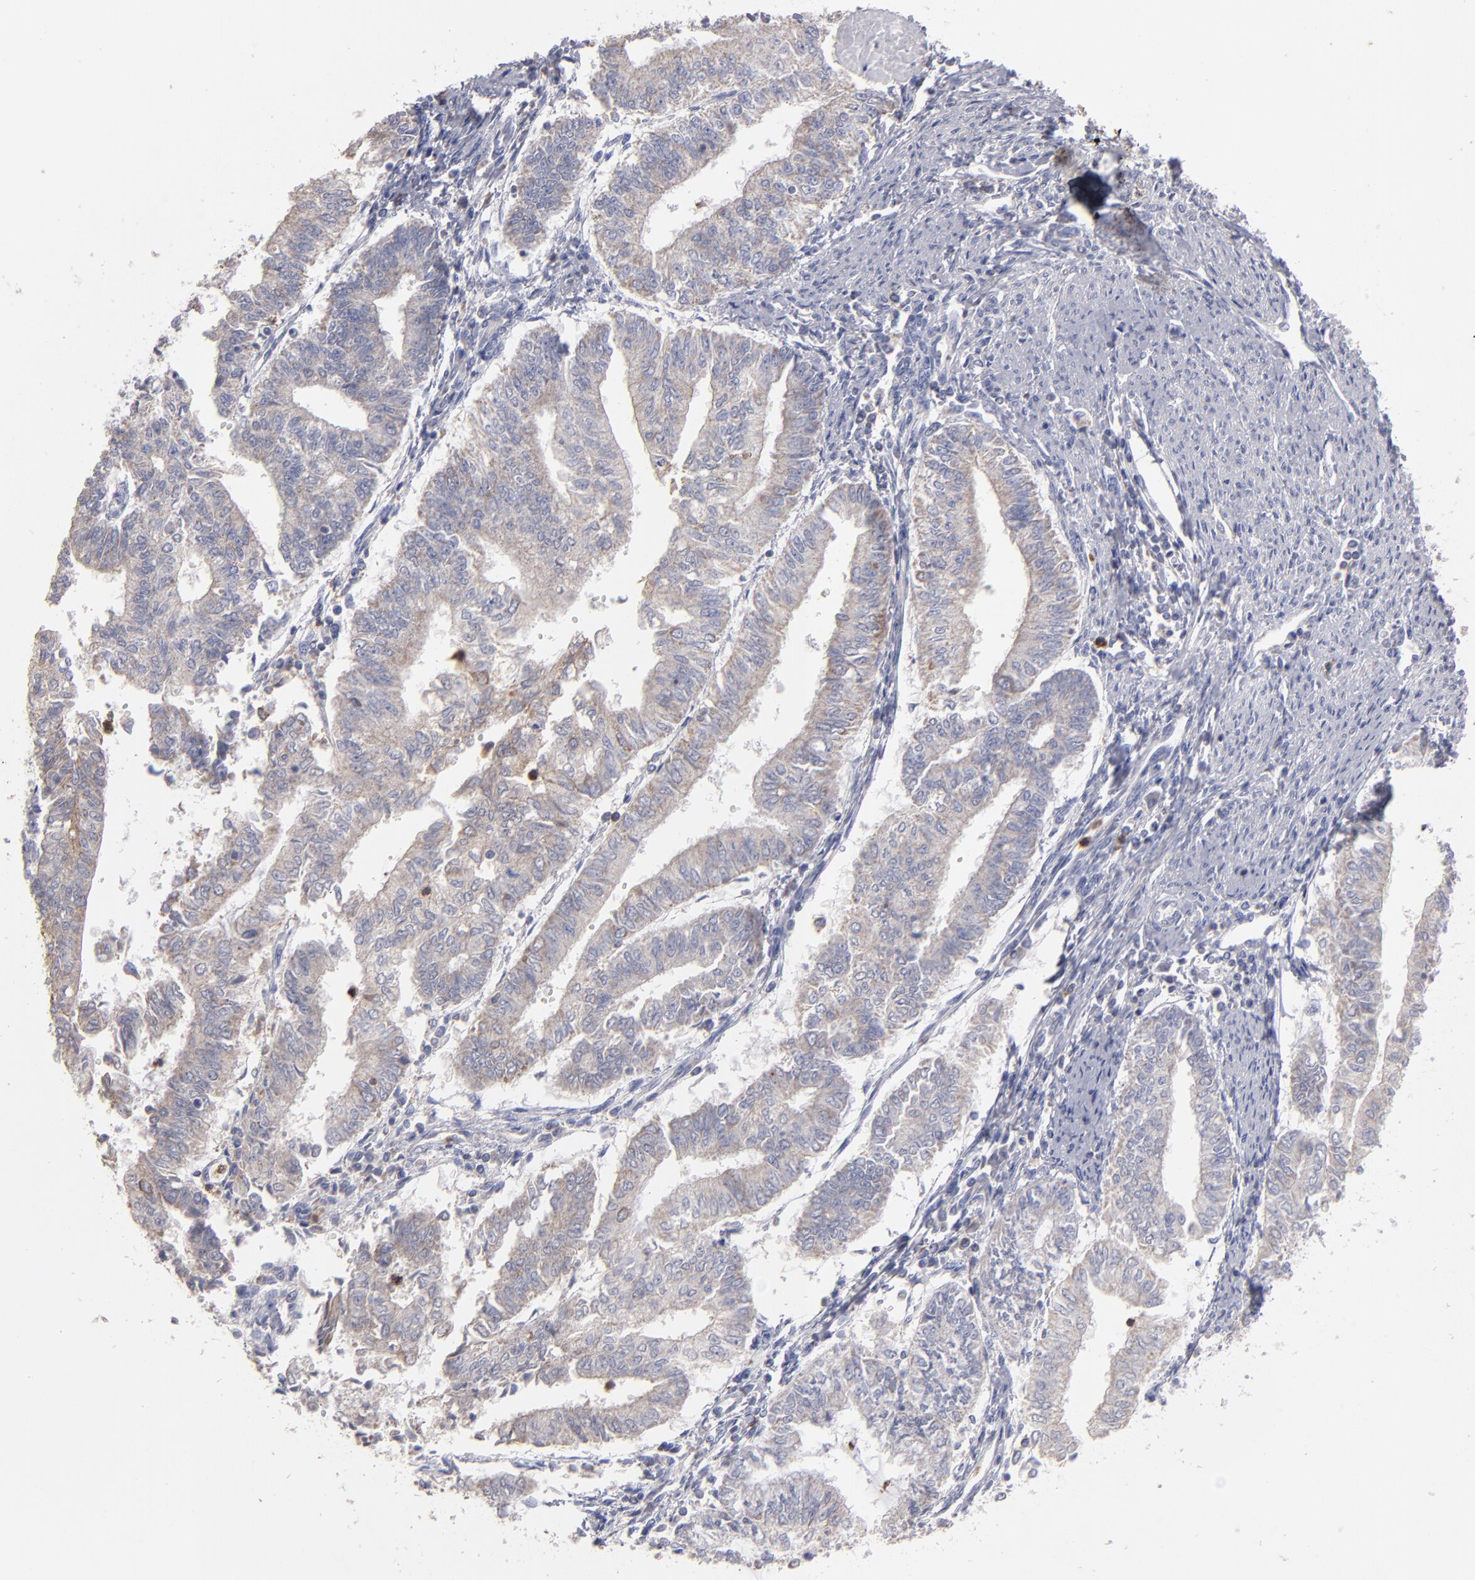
{"staining": {"intensity": "weak", "quantity": ">75%", "location": "cytoplasmic/membranous"}, "tissue": "endometrial cancer", "cell_type": "Tumor cells", "image_type": "cancer", "snomed": [{"axis": "morphology", "description": "Adenocarcinoma, NOS"}, {"axis": "topography", "description": "Endometrium"}], "caption": "This is a micrograph of immunohistochemistry staining of adenocarcinoma (endometrial), which shows weak staining in the cytoplasmic/membranous of tumor cells.", "gene": "FGR", "patient": {"sex": "female", "age": 66}}